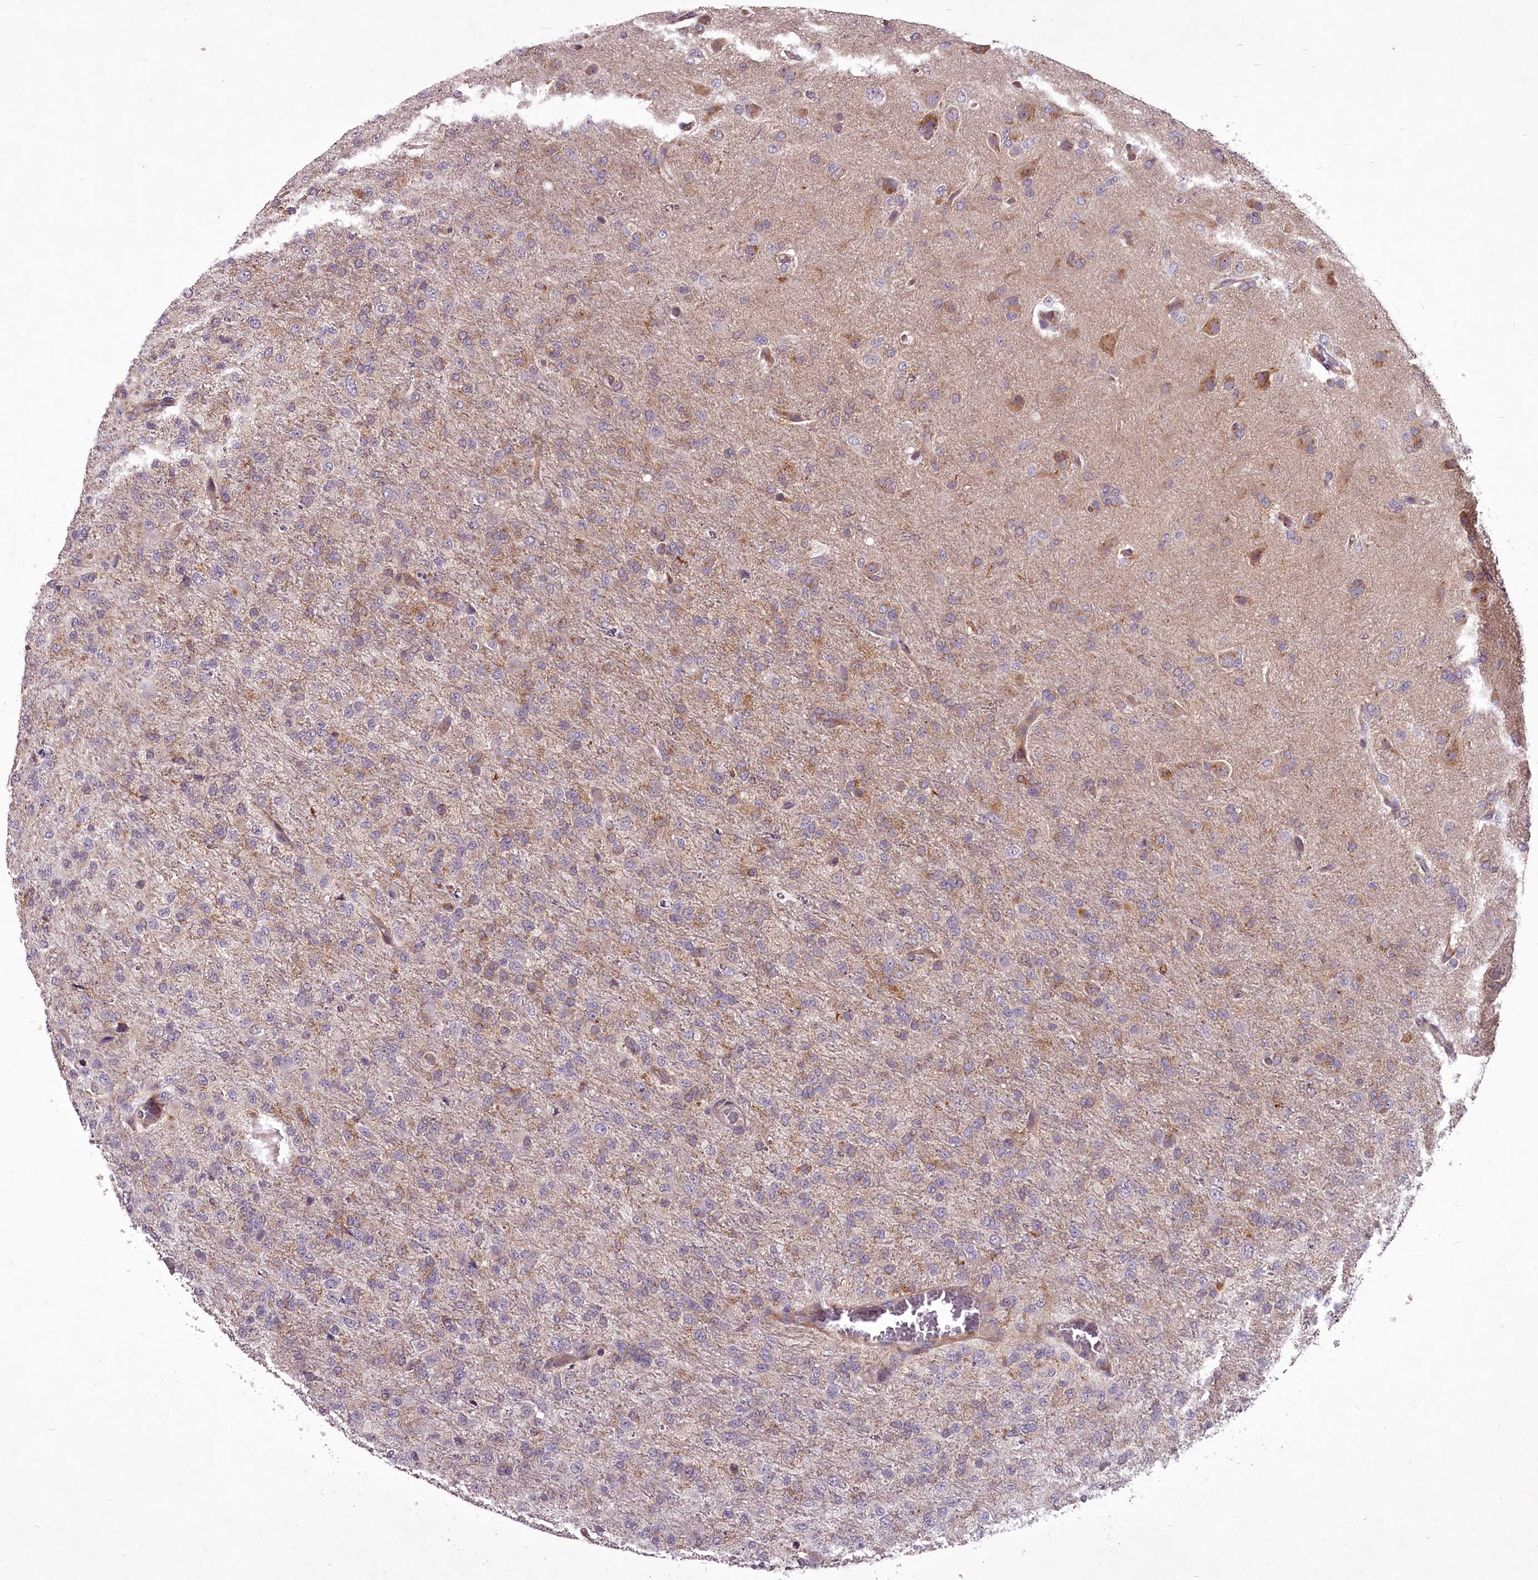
{"staining": {"intensity": "weak", "quantity": "<25%", "location": "cytoplasmic/membranous"}, "tissue": "glioma", "cell_type": "Tumor cells", "image_type": "cancer", "snomed": [{"axis": "morphology", "description": "Glioma, malignant, High grade"}, {"axis": "topography", "description": "Brain"}], "caption": "Image shows no protein staining in tumor cells of glioma tissue.", "gene": "STX6", "patient": {"sex": "female", "age": 74}}